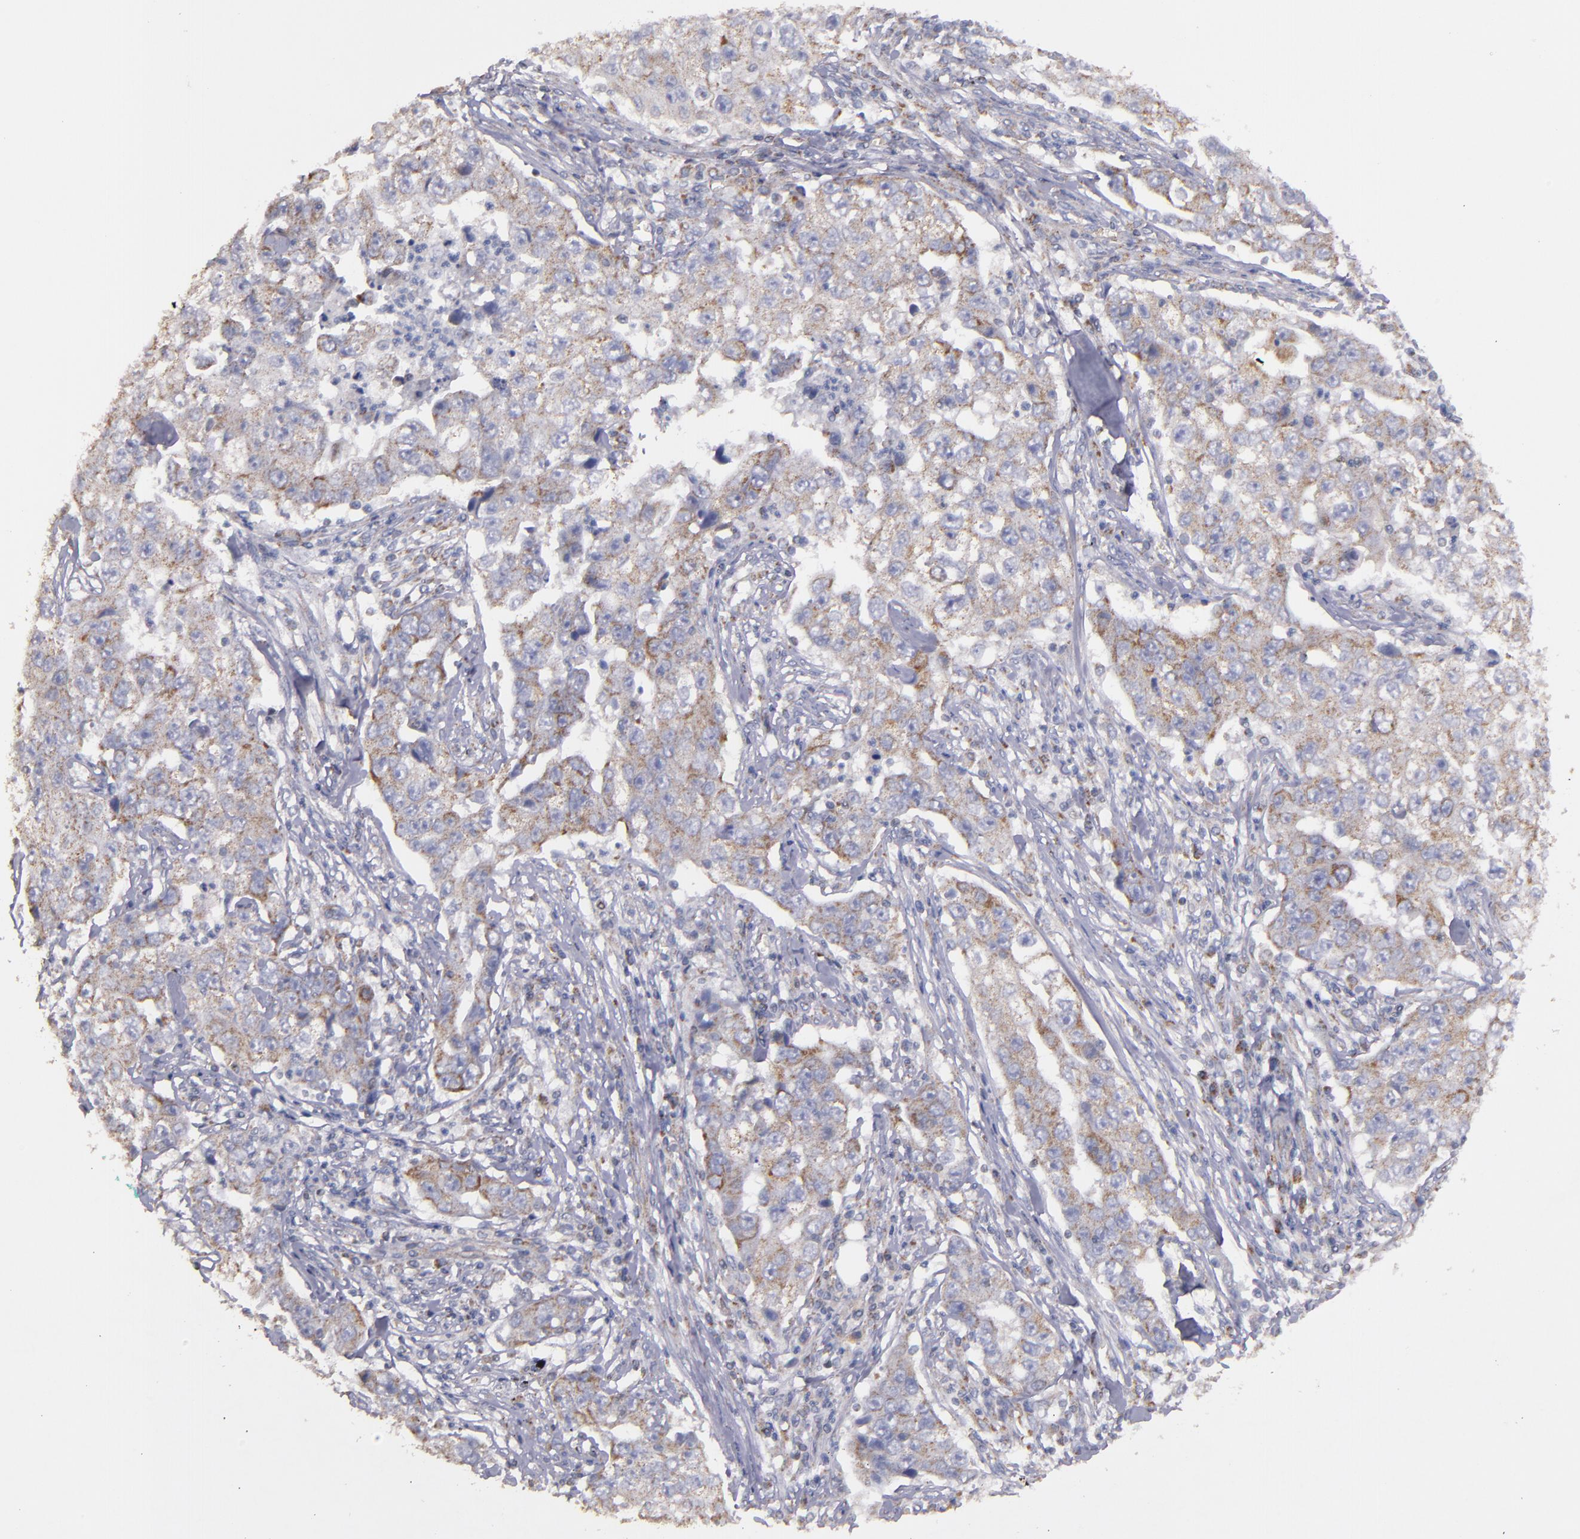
{"staining": {"intensity": "weak", "quantity": ">75%", "location": "cytoplasmic/membranous"}, "tissue": "lung cancer", "cell_type": "Tumor cells", "image_type": "cancer", "snomed": [{"axis": "morphology", "description": "Squamous cell carcinoma, NOS"}, {"axis": "topography", "description": "Lung"}], "caption": "Tumor cells reveal low levels of weak cytoplasmic/membranous expression in about >75% of cells in lung squamous cell carcinoma.", "gene": "CLTA", "patient": {"sex": "male", "age": 64}}